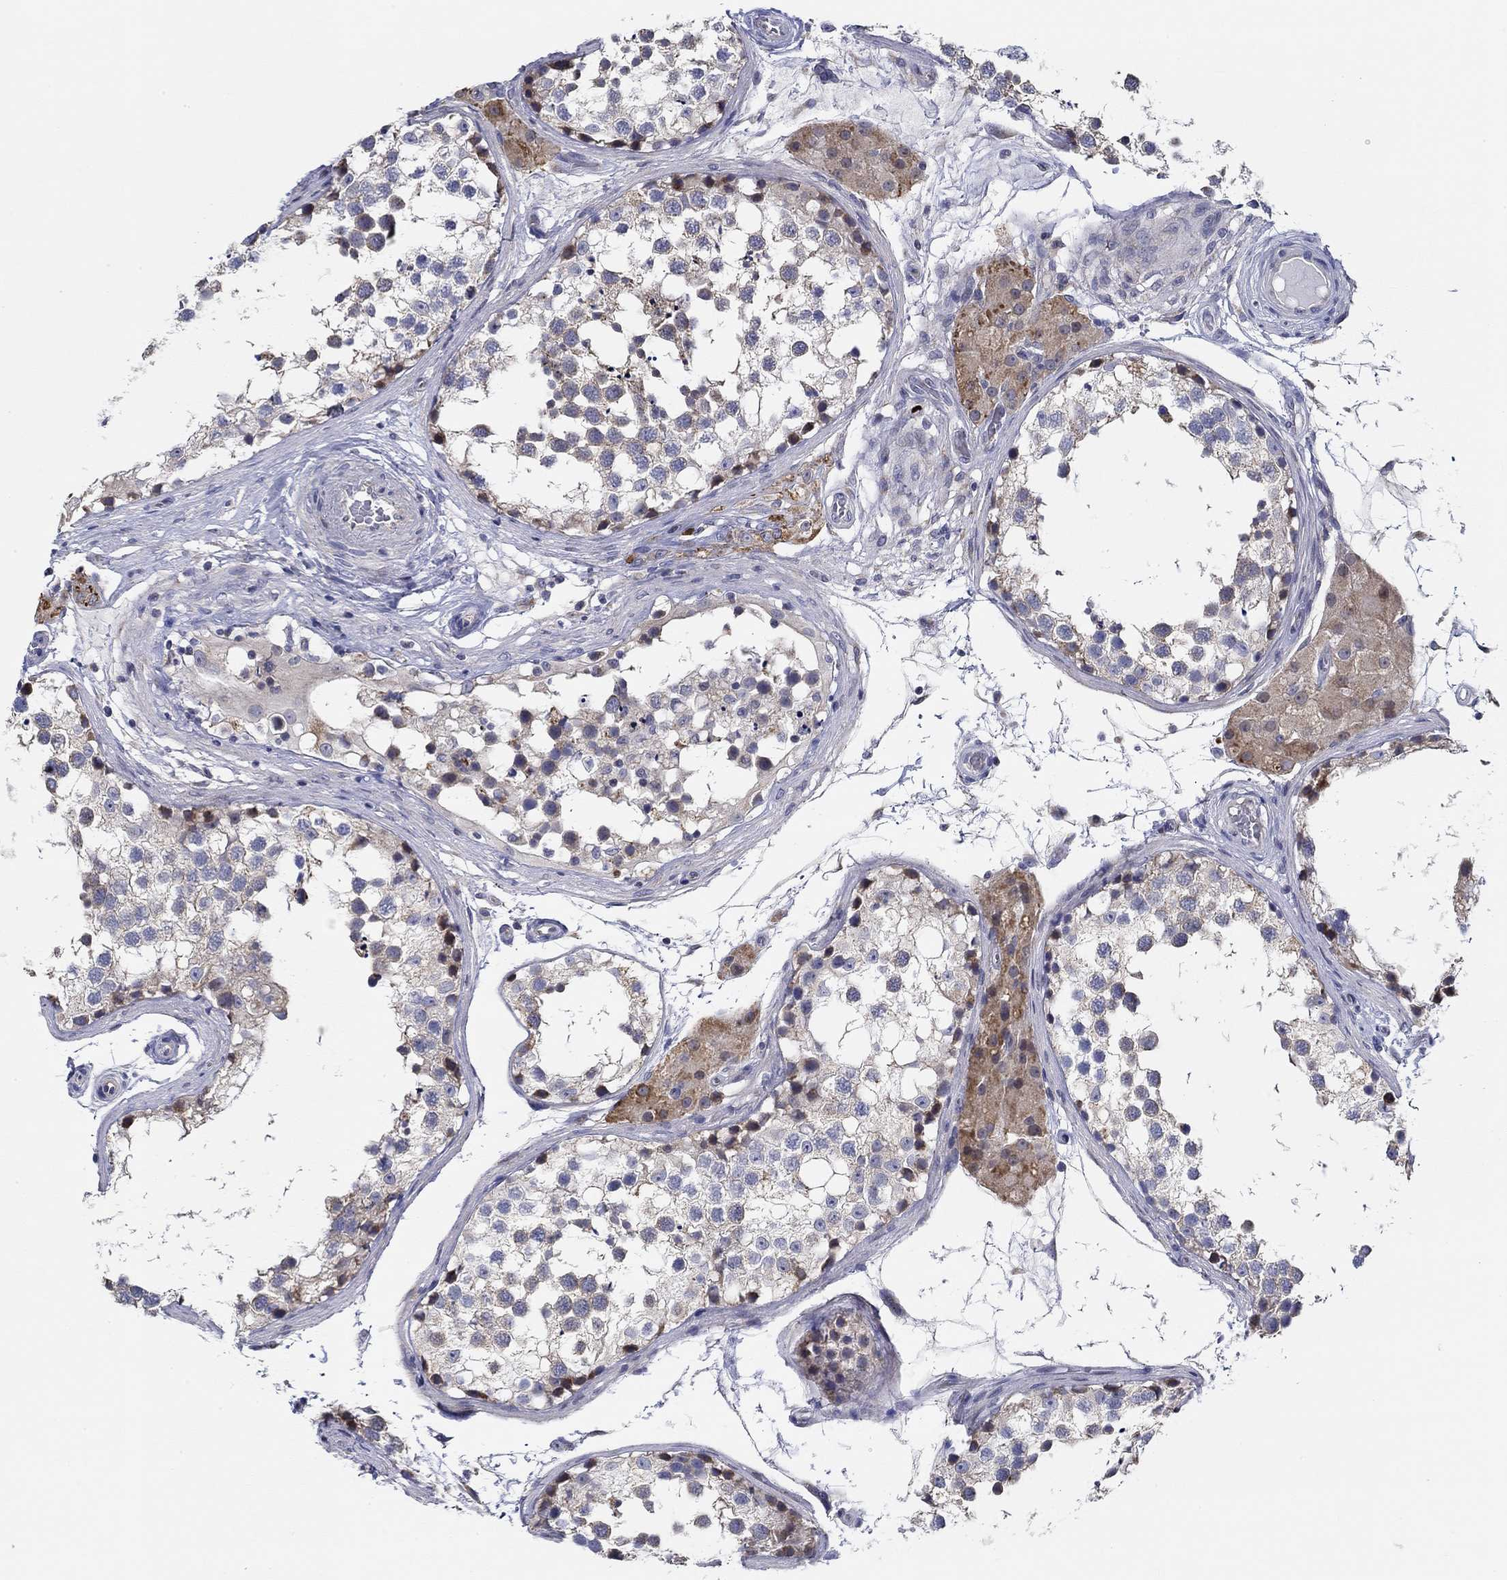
{"staining": {"intensity": "weak", "quantity": "<25%", "location": "cytoplasmic/membranous"}, "tissue": "testis", "cell_type": "Cells in seminiferous ducts", "image_type": "normal", "snomed": [{"axis": "morphology", "description": "Normal tissue, NOS"}, {"axis": "morphology", "description": "Seminoma, NOS"}, {"axis": "topography", "description": "Testis"}], "caption": "Immunohistochemical staining of benign human testis reveals no significant positivity in cells in seminiferous ducts.", "gene": "CFAP61", "patient": {"sex": "male", "age": 65}}